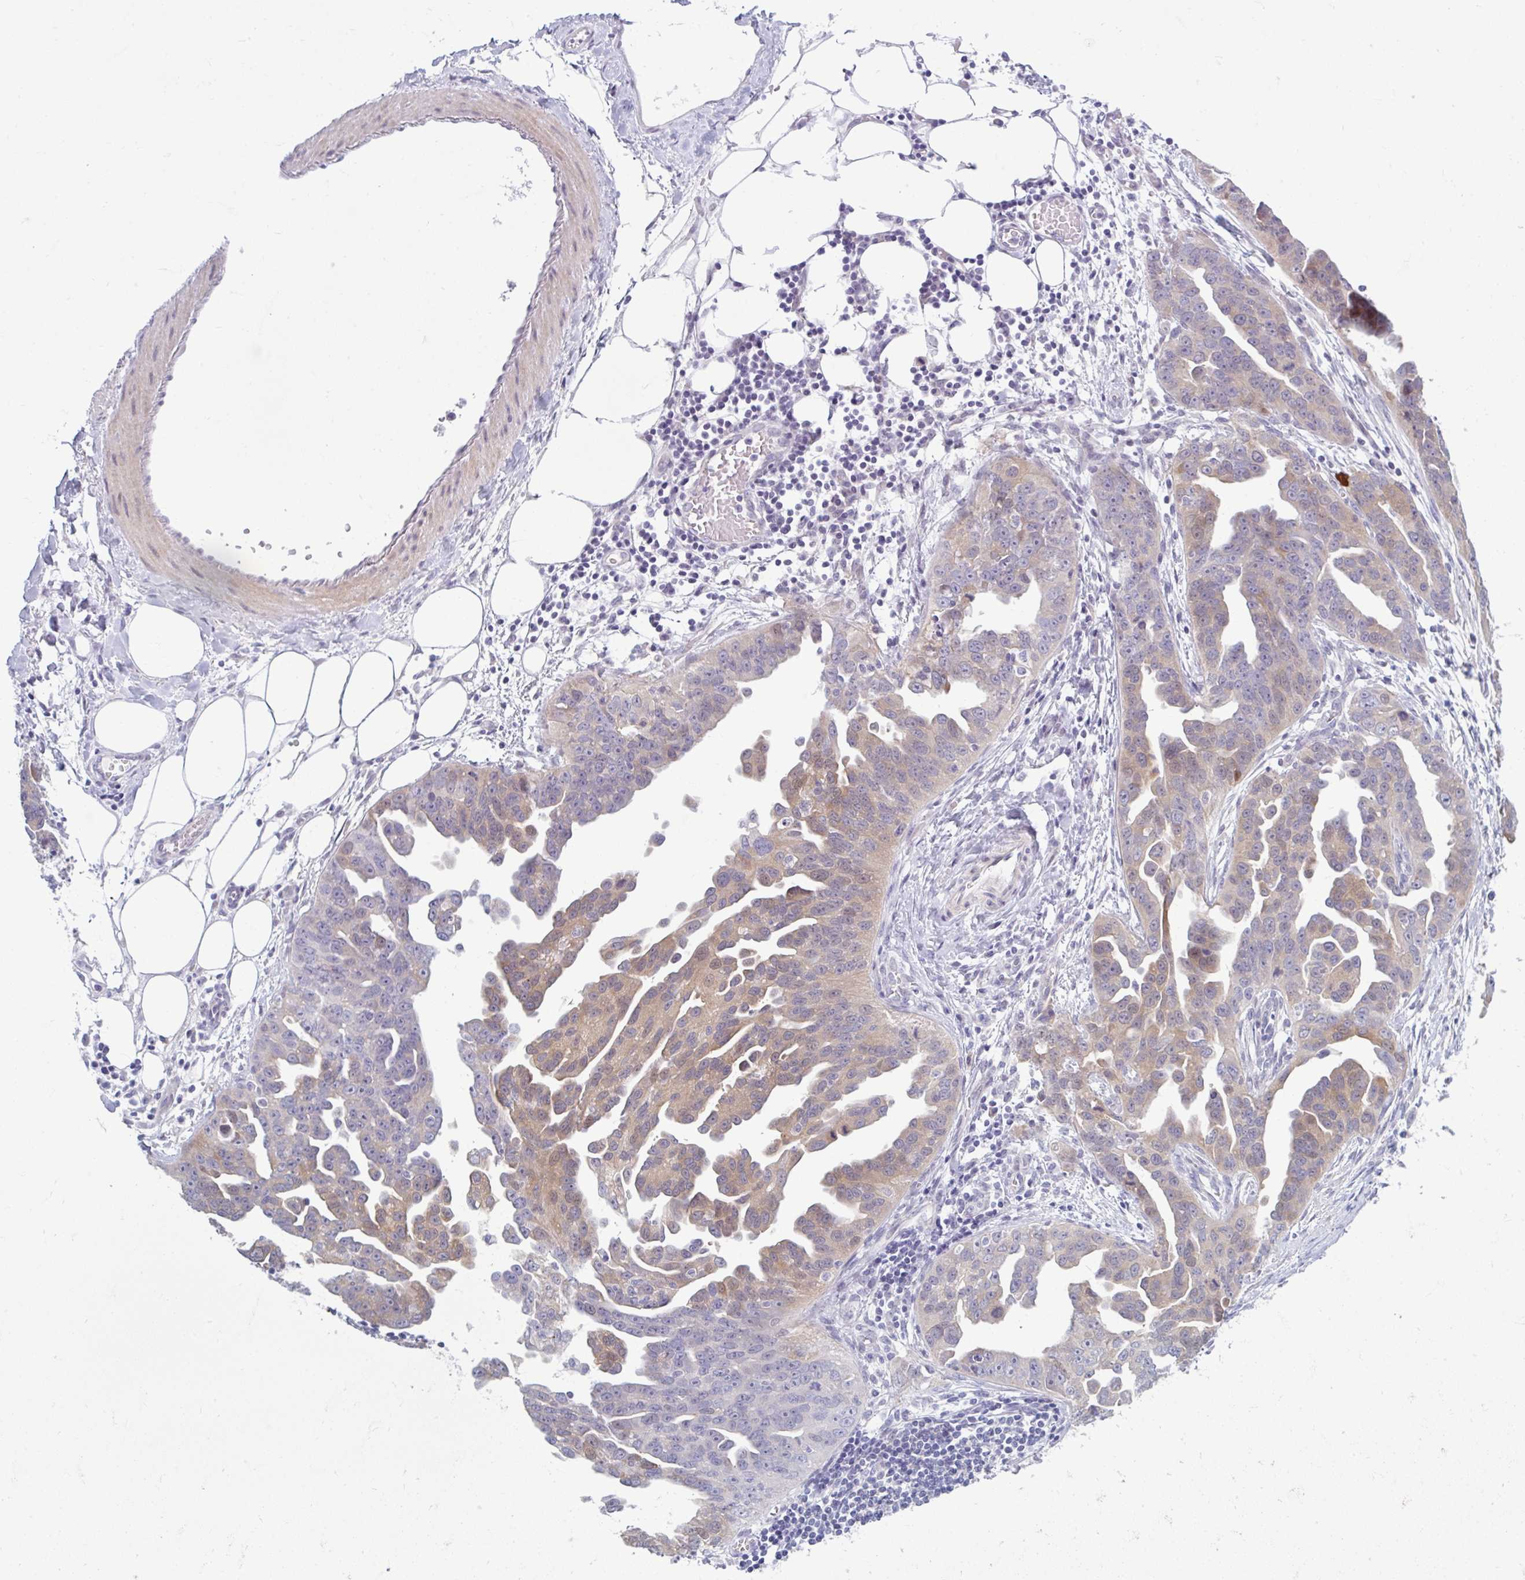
{"staining": {"intensity": "weak", "quantity": "25%-75%", "location": "cytoplasmic/membranous"}, "tissue": "ovarian cancer", "cell_type": "Tumor cells", "image_type": "cancer", "snomed": [{"axis": "morphology", "description": "Cystadenocarcinoma, serous, NOS"}, {"axis": "topography", "description": "Ovary"}], "caption": "Ovarian cancer (serous cystadenocarcinoma) tissue shows weak cytoplasmic/membranous staining in about 25%-75% of tumor cells", "gene": "FAM153A", "patient": {"sex": "female", "age": 75}}